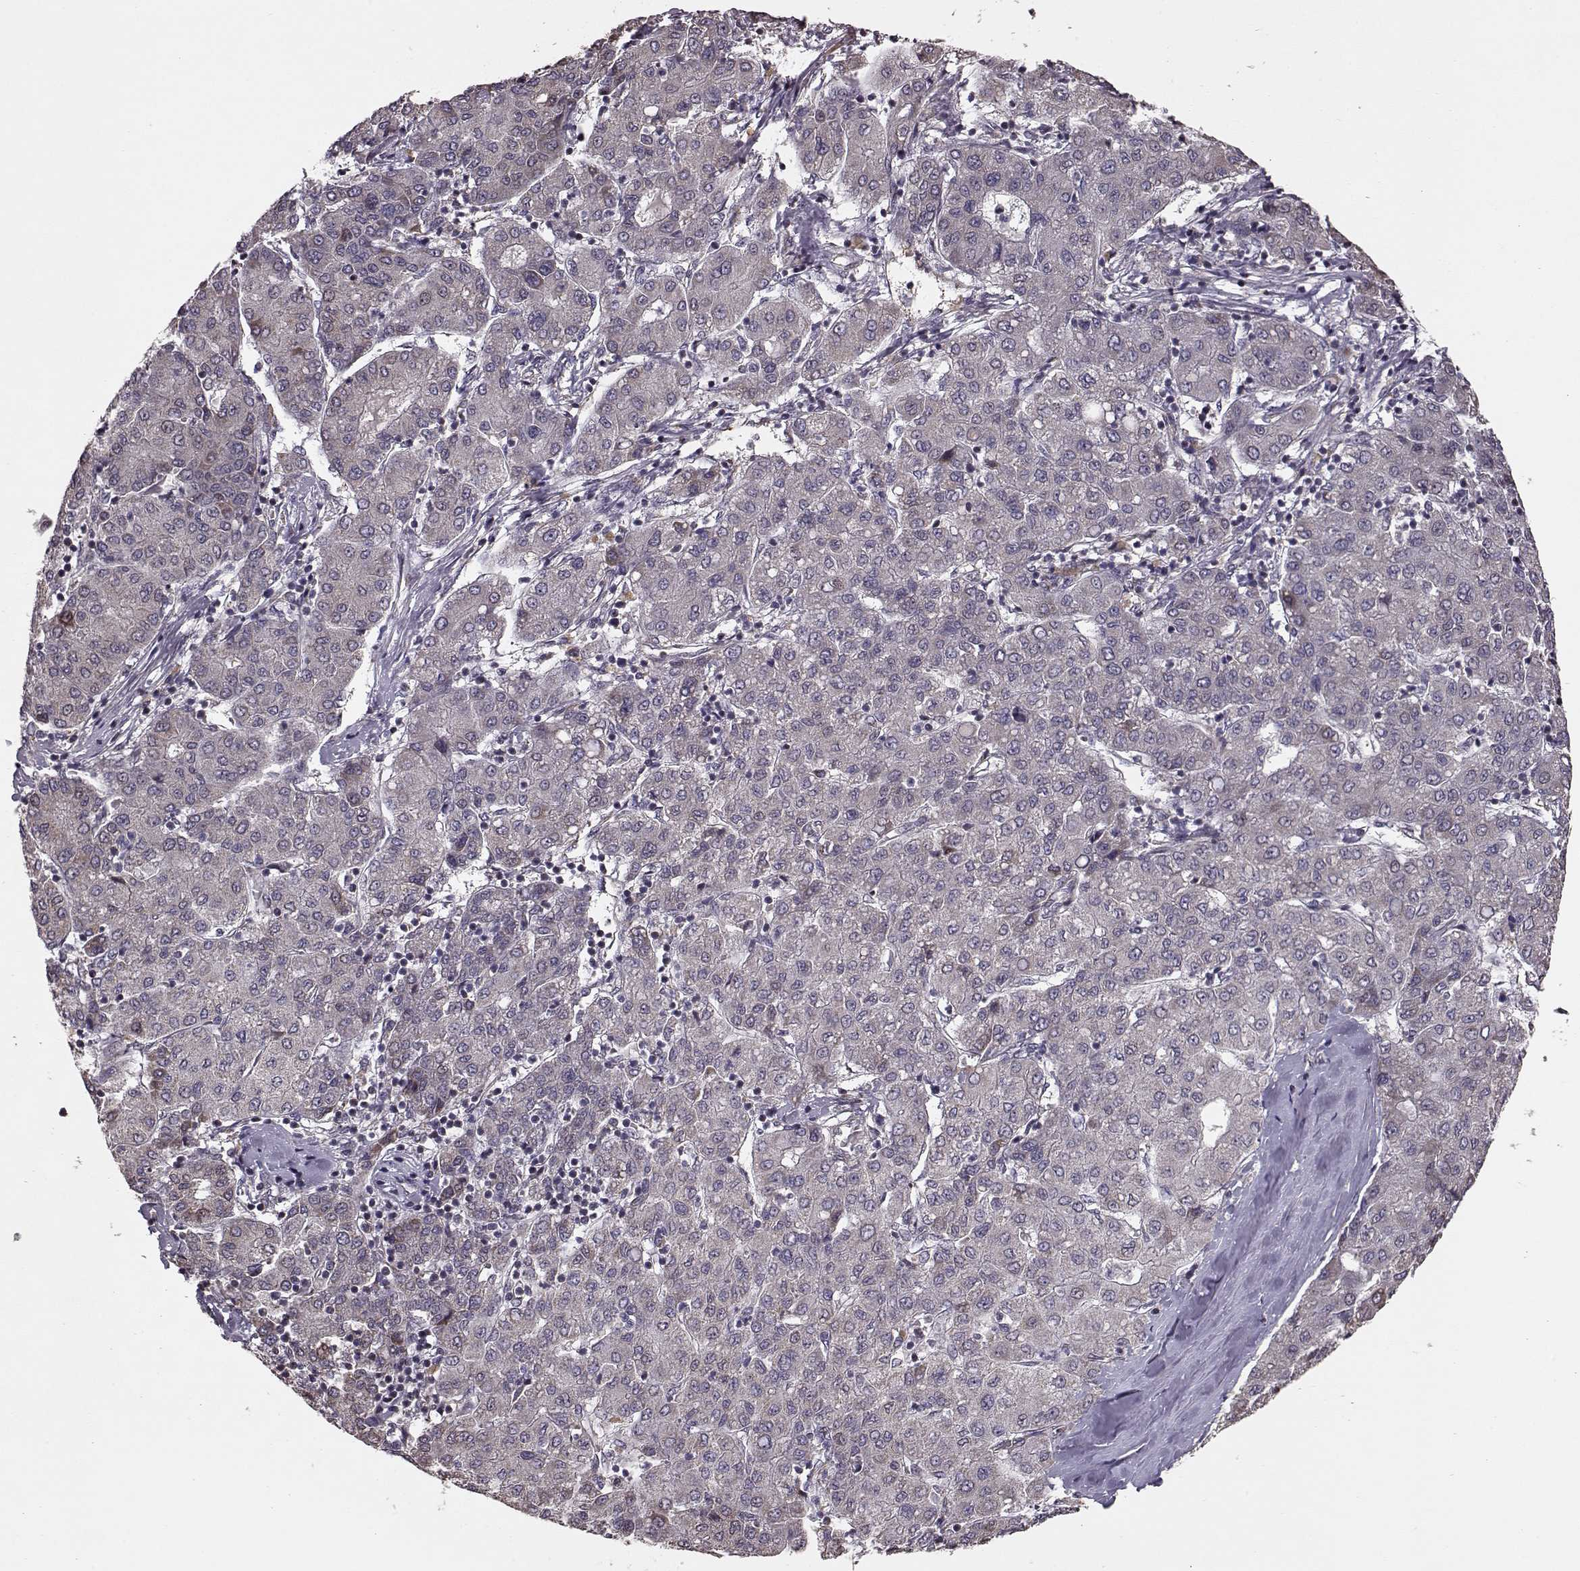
{"staining": {"intensity": "negative", "quantity": "none", "location": "none"}, "tissue": "liver cancer", "cell_type": "Tumor cells", "image_type": "cancer", "snomed": [{"axis": "morphology", "description": "Carcinoma, Hepatocellular, NOS"}, {"axis": "topography", "description": "Liver"}], "caption": "Immunohistochemical staining of liver cancer displays no significant staining in tumor cells.", "gene": "BACH2", "patient": {"sex": "male", "age": 65}}